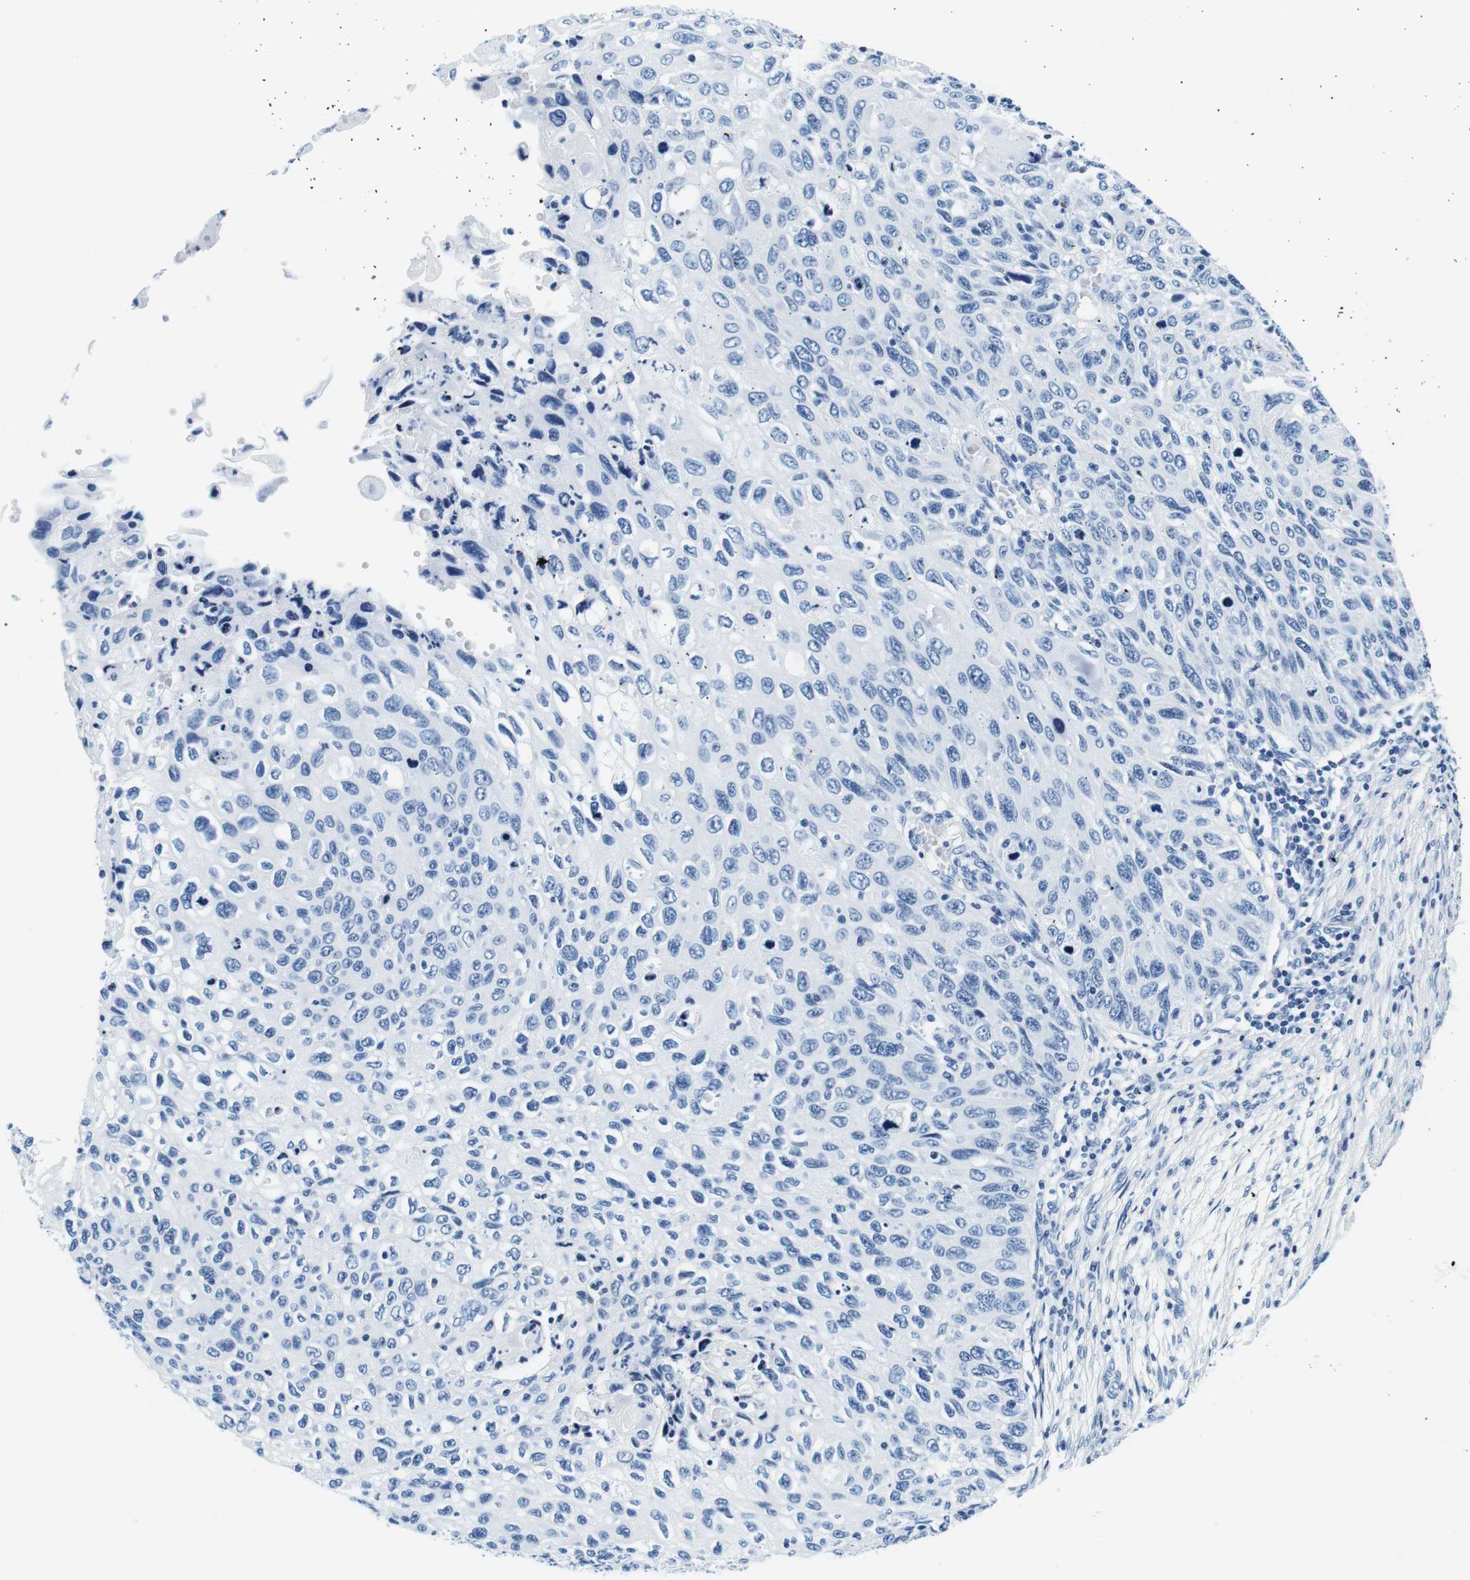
{"staining": {"intensity": "negative", "quantity": "none", "location": "none"}, "tissue": "cervical cancer", "cell_type": "Tumor cells", "image_type": "cancer", "snomed": [{"axis": "morphology", "description": "Squamous cell carcinoma, NOS"}, {"axis": "topography", "description": "Cervix"}], "caption": "The IHC histopathology image has no significant staining in tumor cells of cervical squamous cell carcinoma tissue.", "gene": "ELANE", "patient": {"sex": "female", "age": 70}}